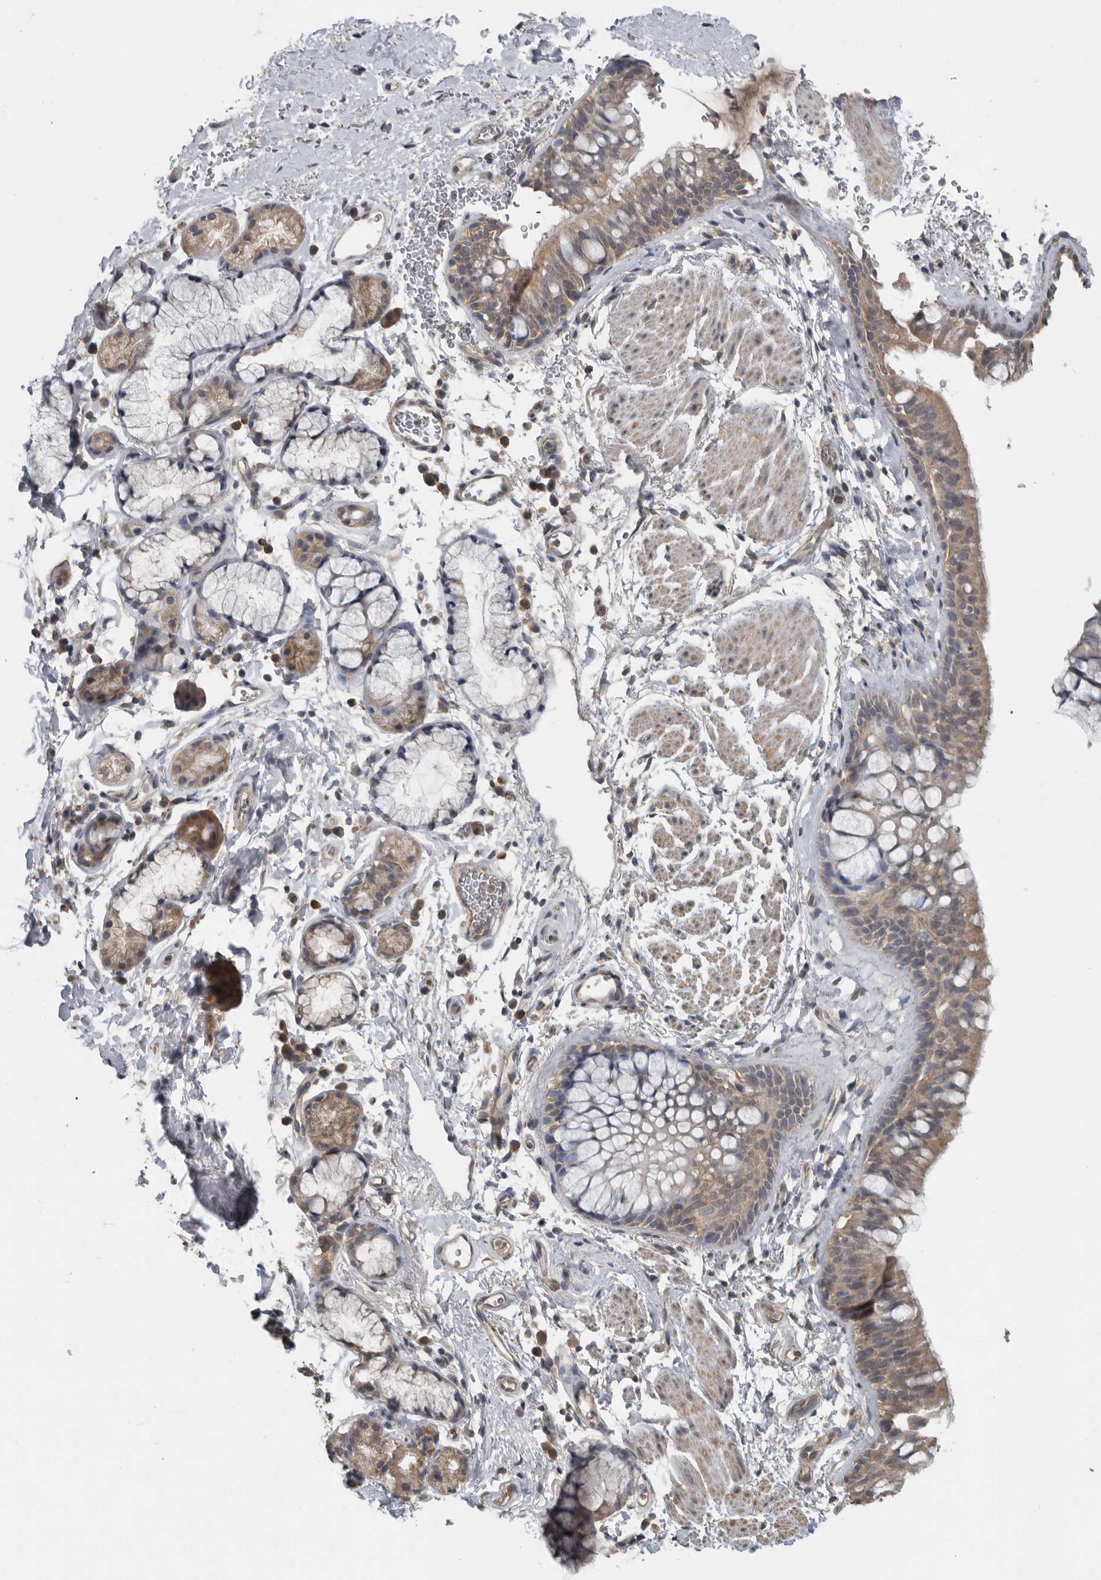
{"staining": {"intensity": "weak", "quantity": ">75%", "location": "cytoplasmic/membranous"}, "tissue": "bronchus", "cell_type": "Respiratory epithelial cells", "image_type": "normal", "snomed": [{"axis": "morphology", "description": "Normal tissue, NOS"}, {"axis": "topography", "description": "Cartilage tissue"}, {"axis": "topography", "description": "Bronchus"}], "caption": "Immunohistochemical staining of benign human bronchus displays >75% levels of weak cytoplasmic/membranous protein staining in about >75% of respiratory epithelial cells.", "gene": "AFAP1", "patient": {"sex": "female", "age": 53}}